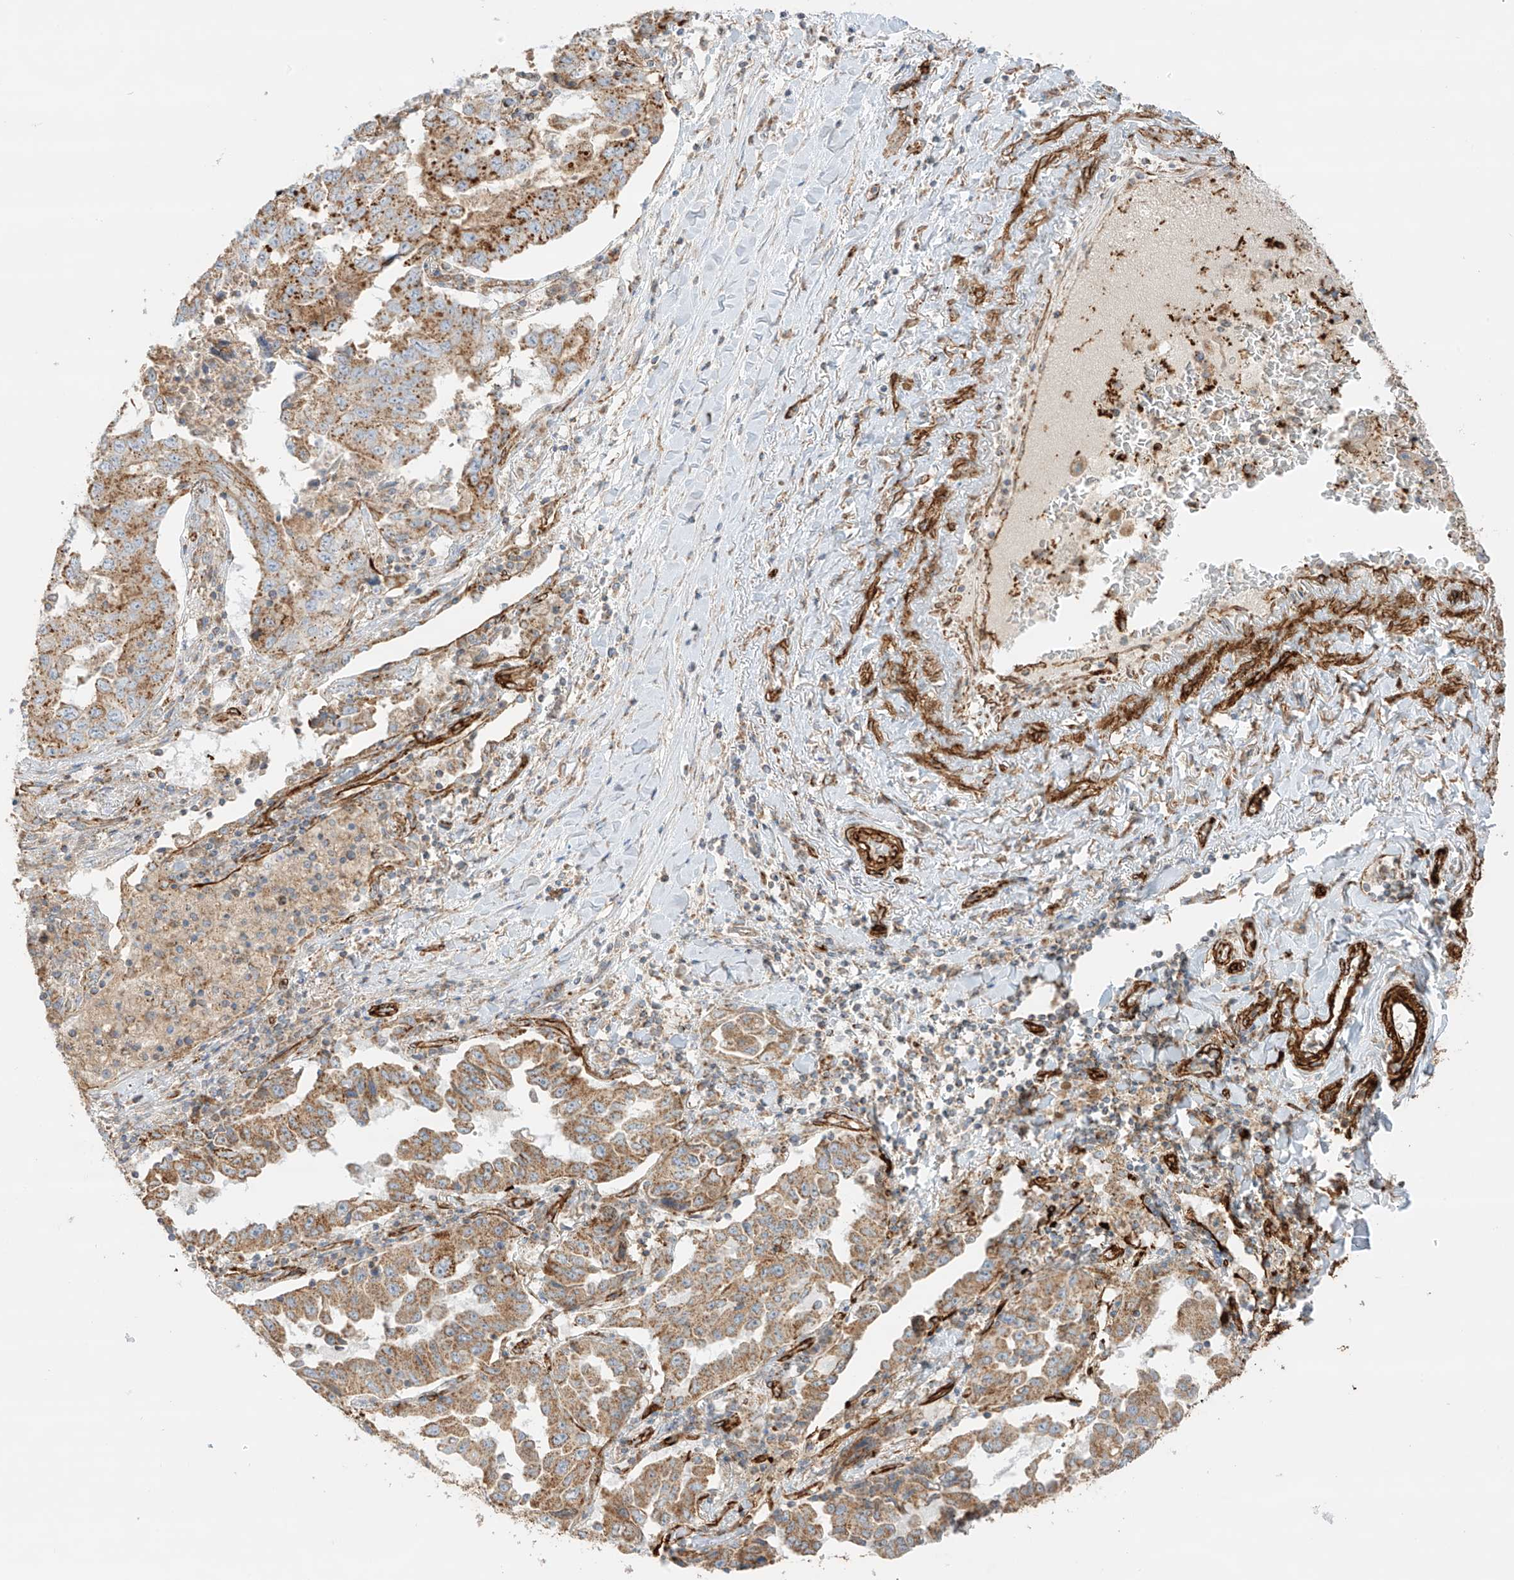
{"staining": {"intensity": "moderate", "quantity": ">75%", "location": "cytoplasmic/membranous"}, "tissue": "lung cancer", "cell_type": "Tumor cells", "image_type": "cancer", "snomed": [{"axis": "morphology", "description": "Adenocarcinoma, NOS"}, {"axis": "topography", "description": "Lung"}], "caption": "A brown stain highlights moderate cytoplasmic/membranous expression of a protein in lung cancer tumor cells.", "gene": "ABCB7", "patient": {"sex": "female", "age": 51}}